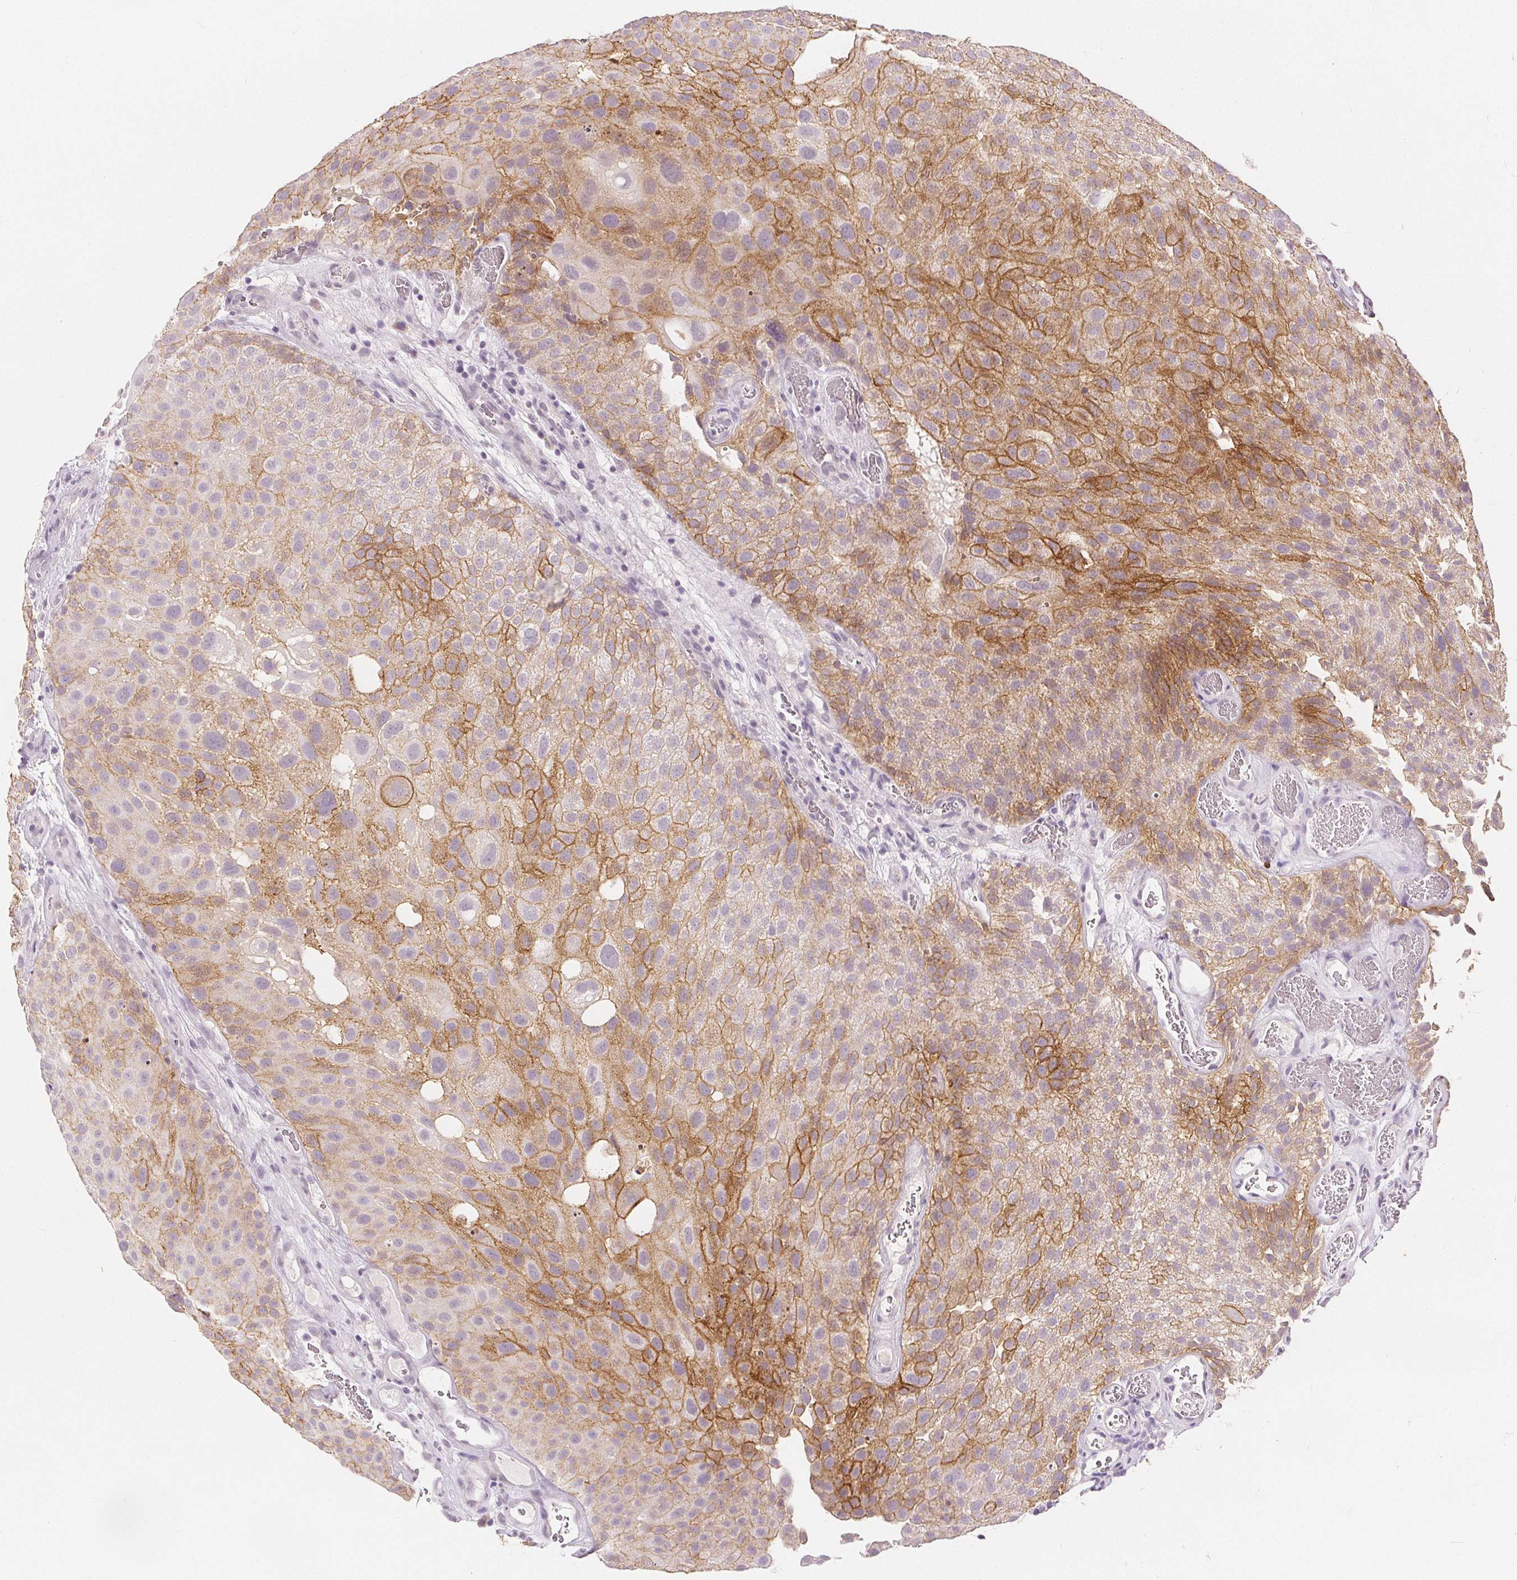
{"staining": {"intensity": "moderate", "quantity": "25%-75%", "location": "cytoplasmic/membranous"}, "tissue": "urothelial cancer", "cell_type": "Tumor cells", "image_type": "cancer", "snomed": [{"axis": "morphology", "description": "Urothelial carcinoma, Low grade"}, {"axis": "topography", "description": "Urinary bladder"}], "caption": "An image showing moderate cytoplasmic/membranous staining in approximately 25%-75% of tumor cells in urothelial cancer, as visualized by brown immunohistochemical staining.", "gene": "CA12", "patient": {"sex": "male", "age": 72}}